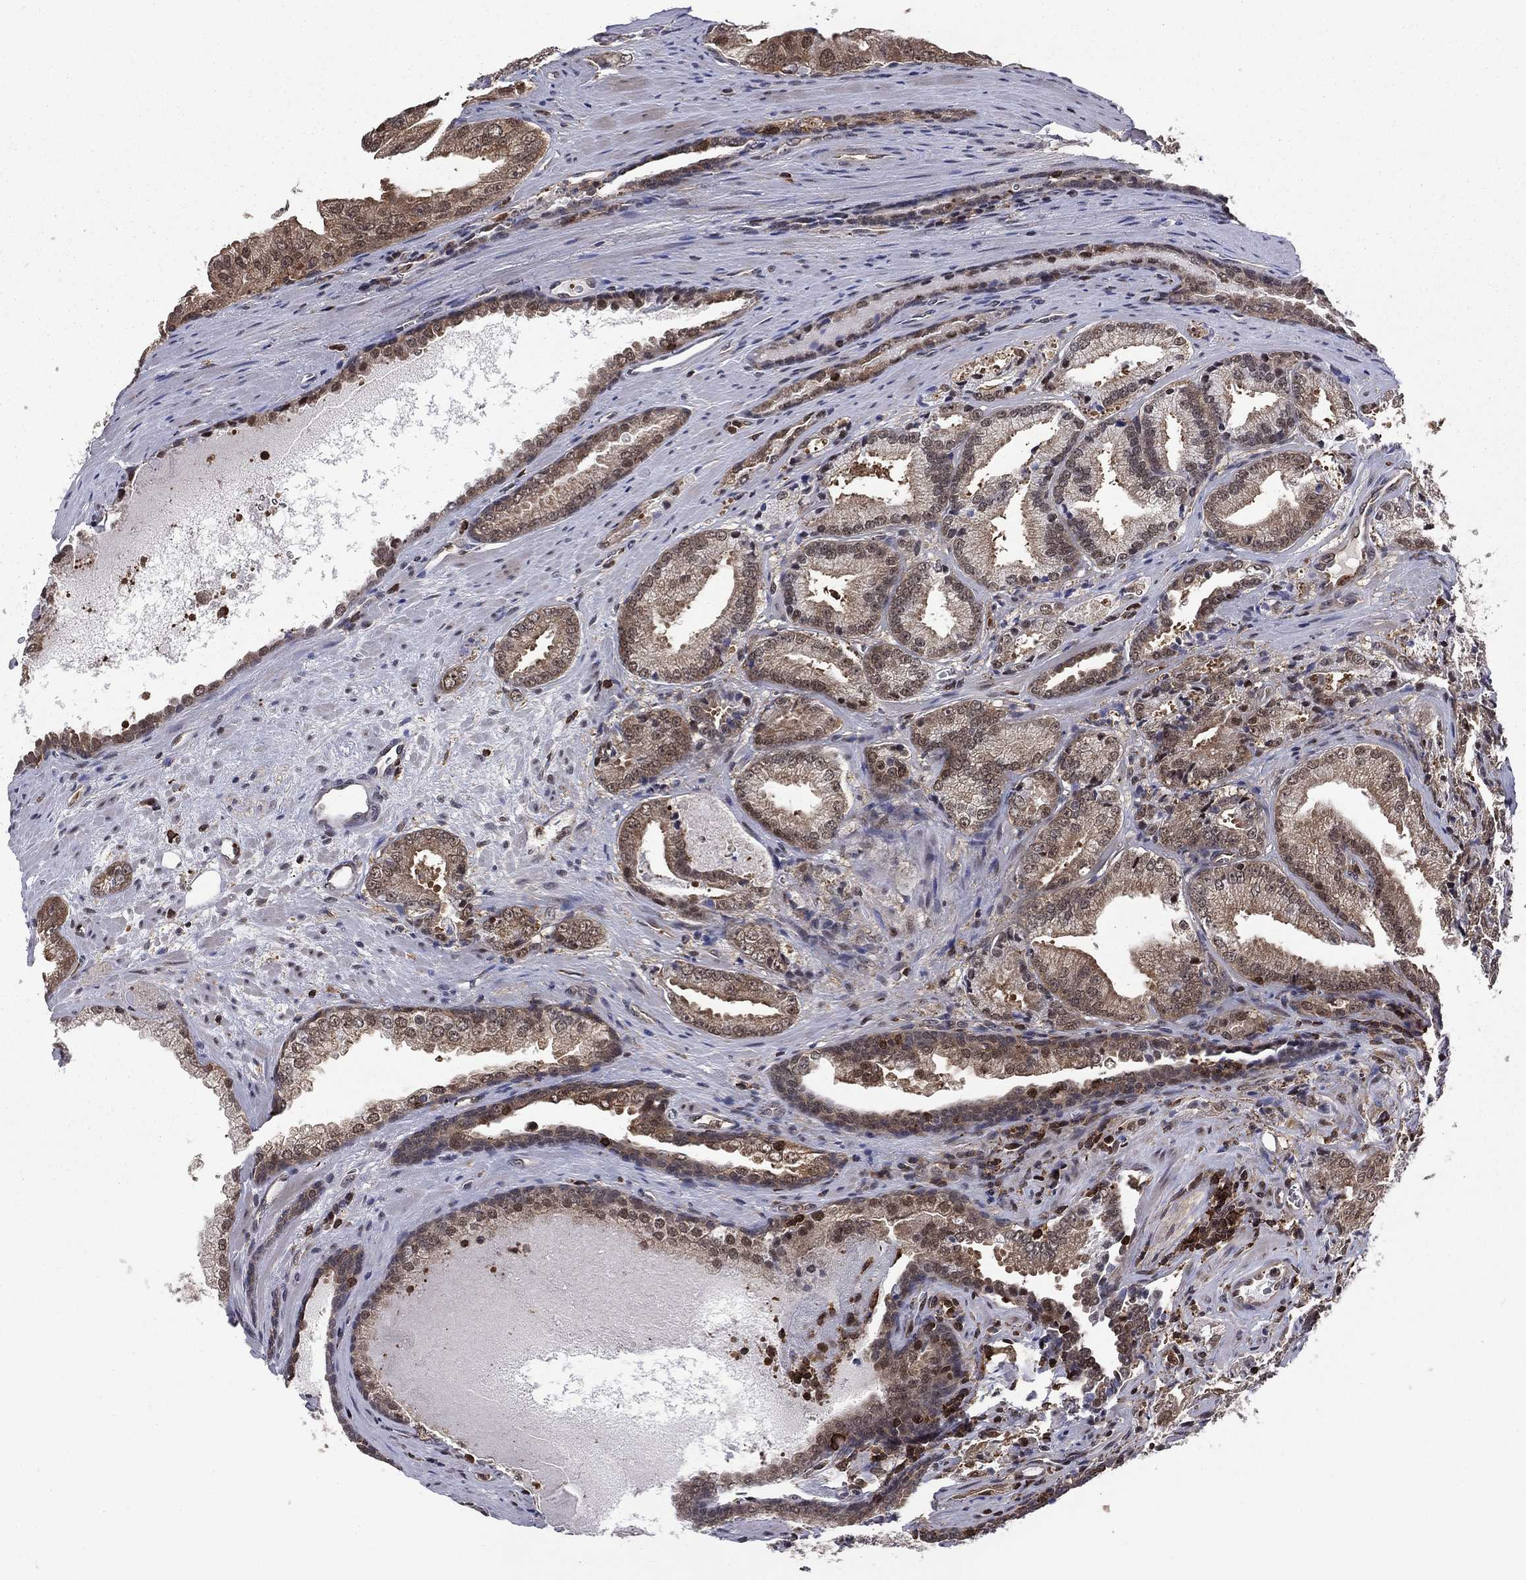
{"staining": {"intensity": "negative", "quantity": "none", "location": "none"}, "tissue": "prostate cancer", "cell_type": "Tumor cells", "image_type": "cancer", "snomed": [{"axis": "morphology", "description": "Adenocarcinoma, NOS"}, {"axis": "morphology", "description": "Adenocarcinoma, High grade"}, {"axis": "topography", "description": "Prostate"}], "caption": "The histopathology image shows no staining of tumor cells in prostate cancer. Brightfield microscopy of immunohistochemistry (IHC) stained with DAB (3,3'-diaminobenzidine) (brown) and hematoxylin (blue), captured at high magnification.", "gene": "PSMD2", "patient": {"sex": "male", "age": 70}}